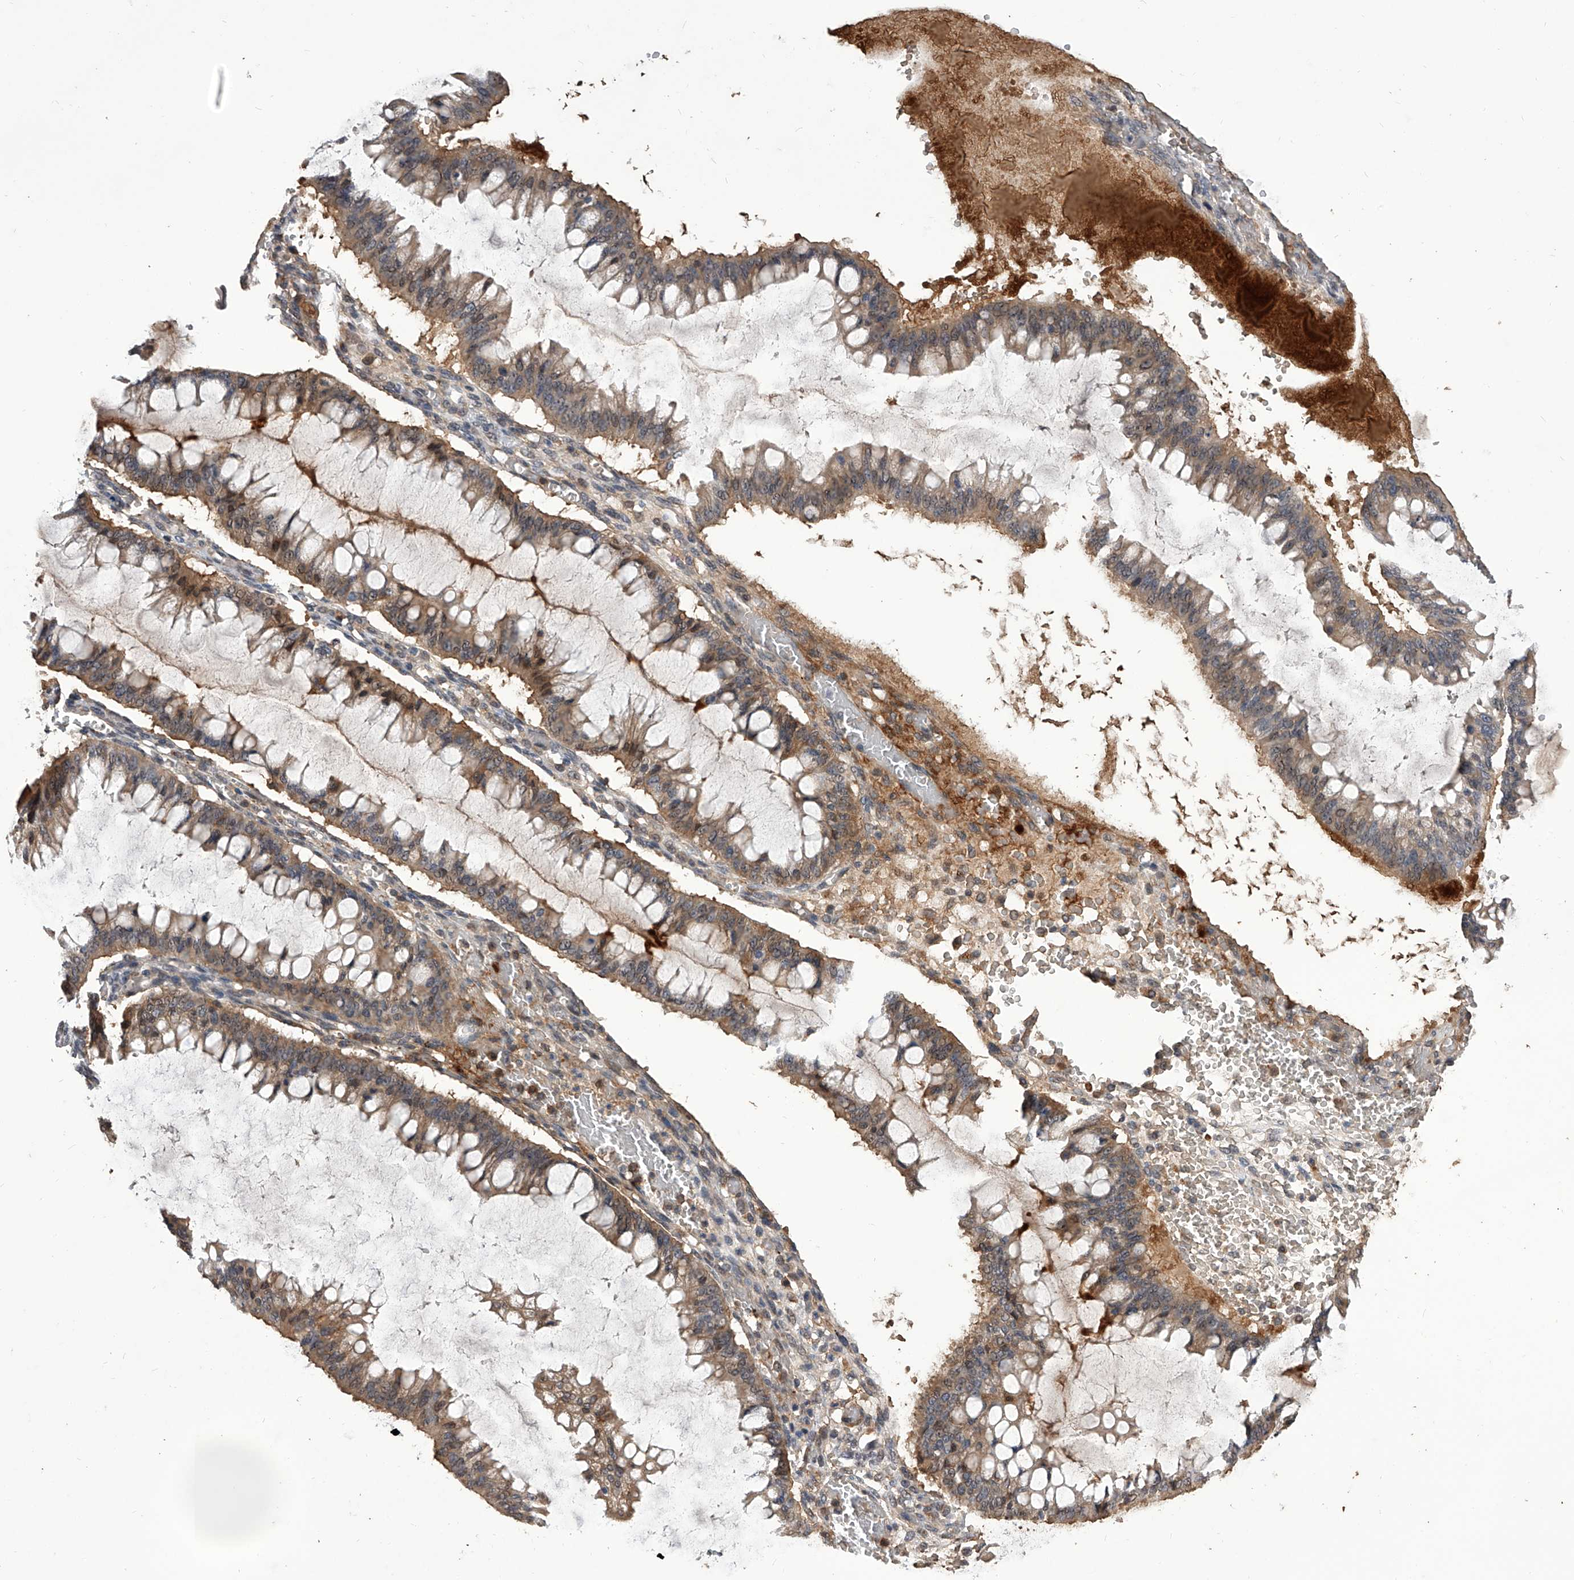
{"staining": {"intensity": "weak", "quantity": "25%-75%", "location": "cytoplasmic/membranous"}, "tissue": "ovarian cancer", "cell_type": "Tumor cells", "image_type": "cancer", "snomed": [{"axis": "morphology", "description": "Cystadenocarcinoma, mucinous, NOS"}, {"axis": "topography", "description": "Ovary"}], "caption": "Human ovarian cancer (mucinous cystadenocarcinoma) stained with a protein marker reveals weak staining in tumor cells.", "gene": "CFAP410", "patient": {"sex": "female", "age": 73}}